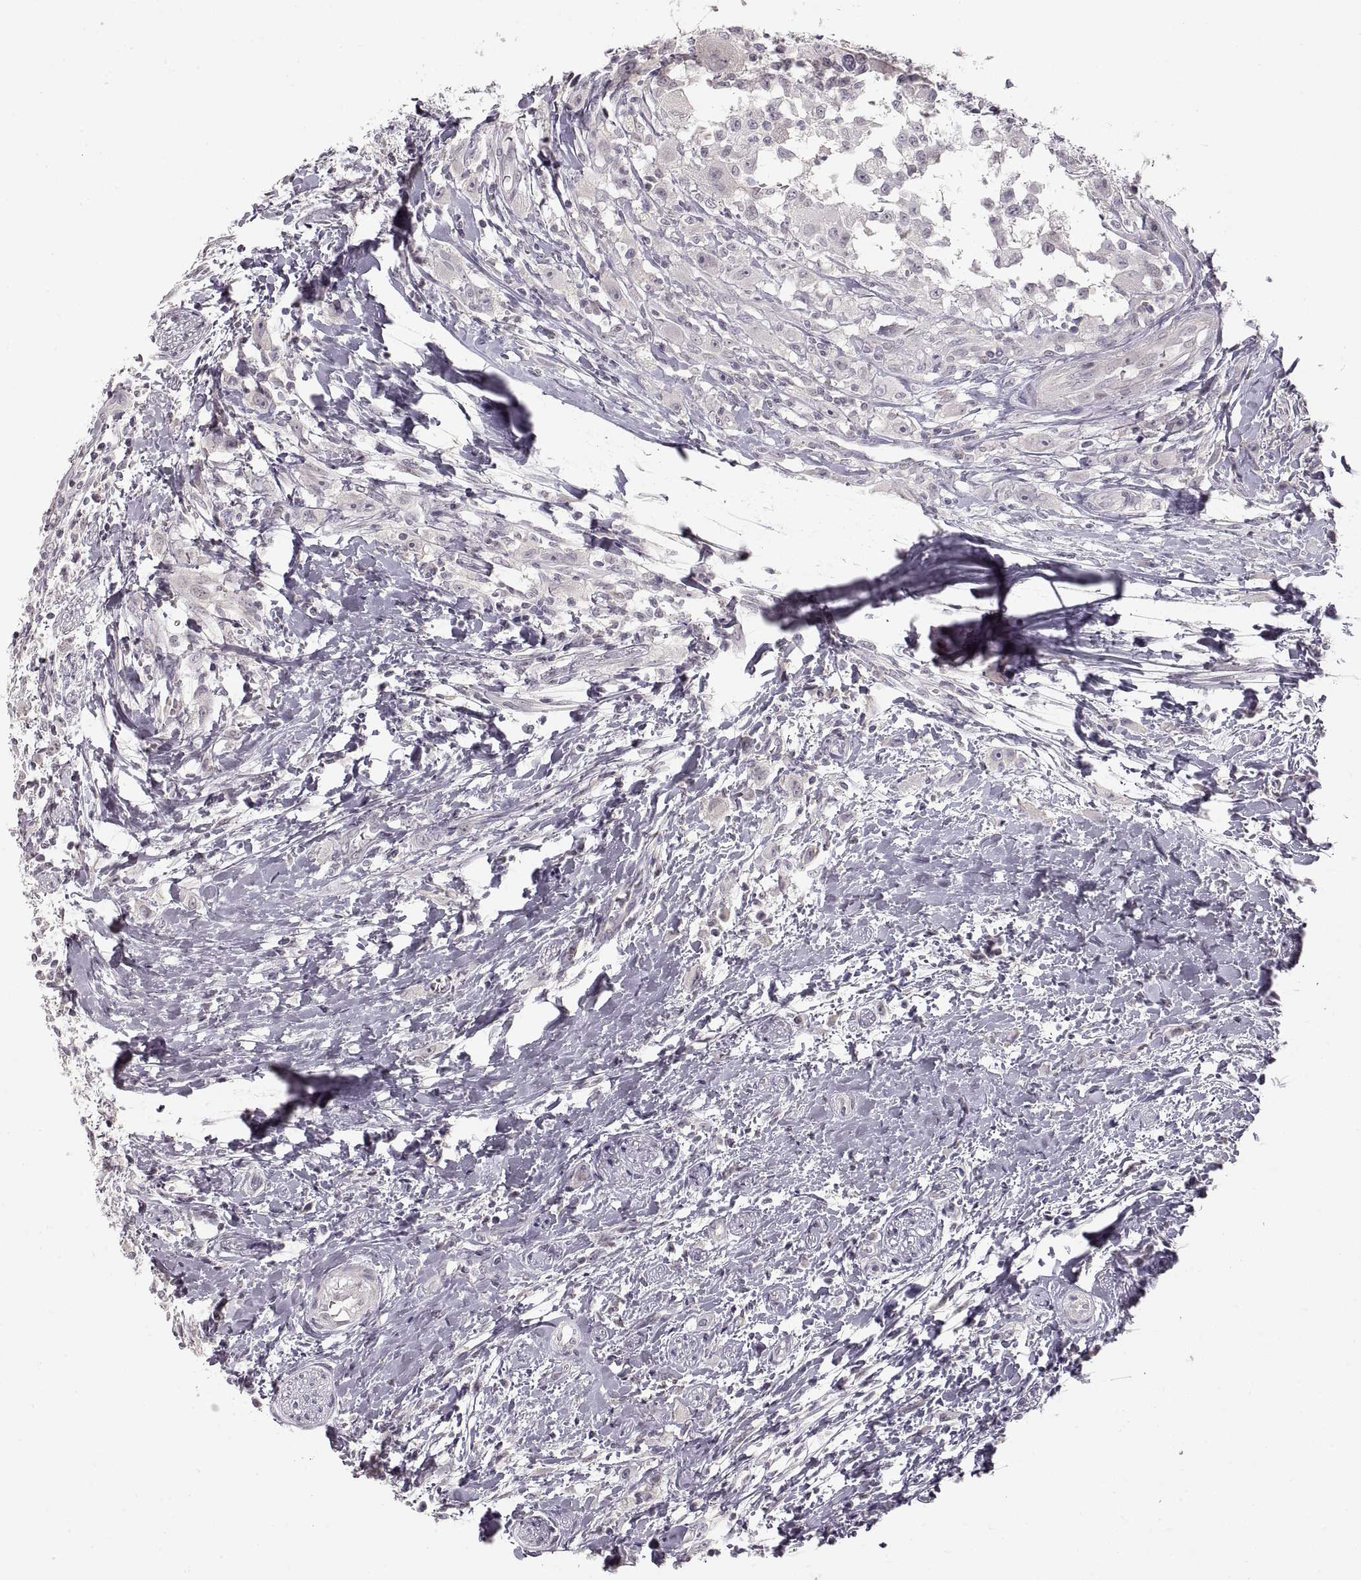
{"staining": {"intensity": "negative", "quantity": "none", "location": "none"}, "tissue": "head and neck cancer", "cell_type": "Tumor cells", "image_type": "cancer", "snomed": [{"axis": "morphology", "description": "Squamous cell carcinoma, NOS"}, {"axis": "morphology", "description": "Squamous cell carcinoma, metastatic, NOS"}, {"axis": "topography", "description": "Oral tissue"}, {"axis": "topography", "description": "Head-Neck"}], "caption": "The immunohistochemistry image has no significant positivity in tumor cells of squamous cell carcinoma (head and neck) tissue. The staining is performed using DAB brown chromogen with nuclei counter-stained in using hematoxylin.", "gene": "PCSK2", "patient": {"sex": "female", "age": 85}}